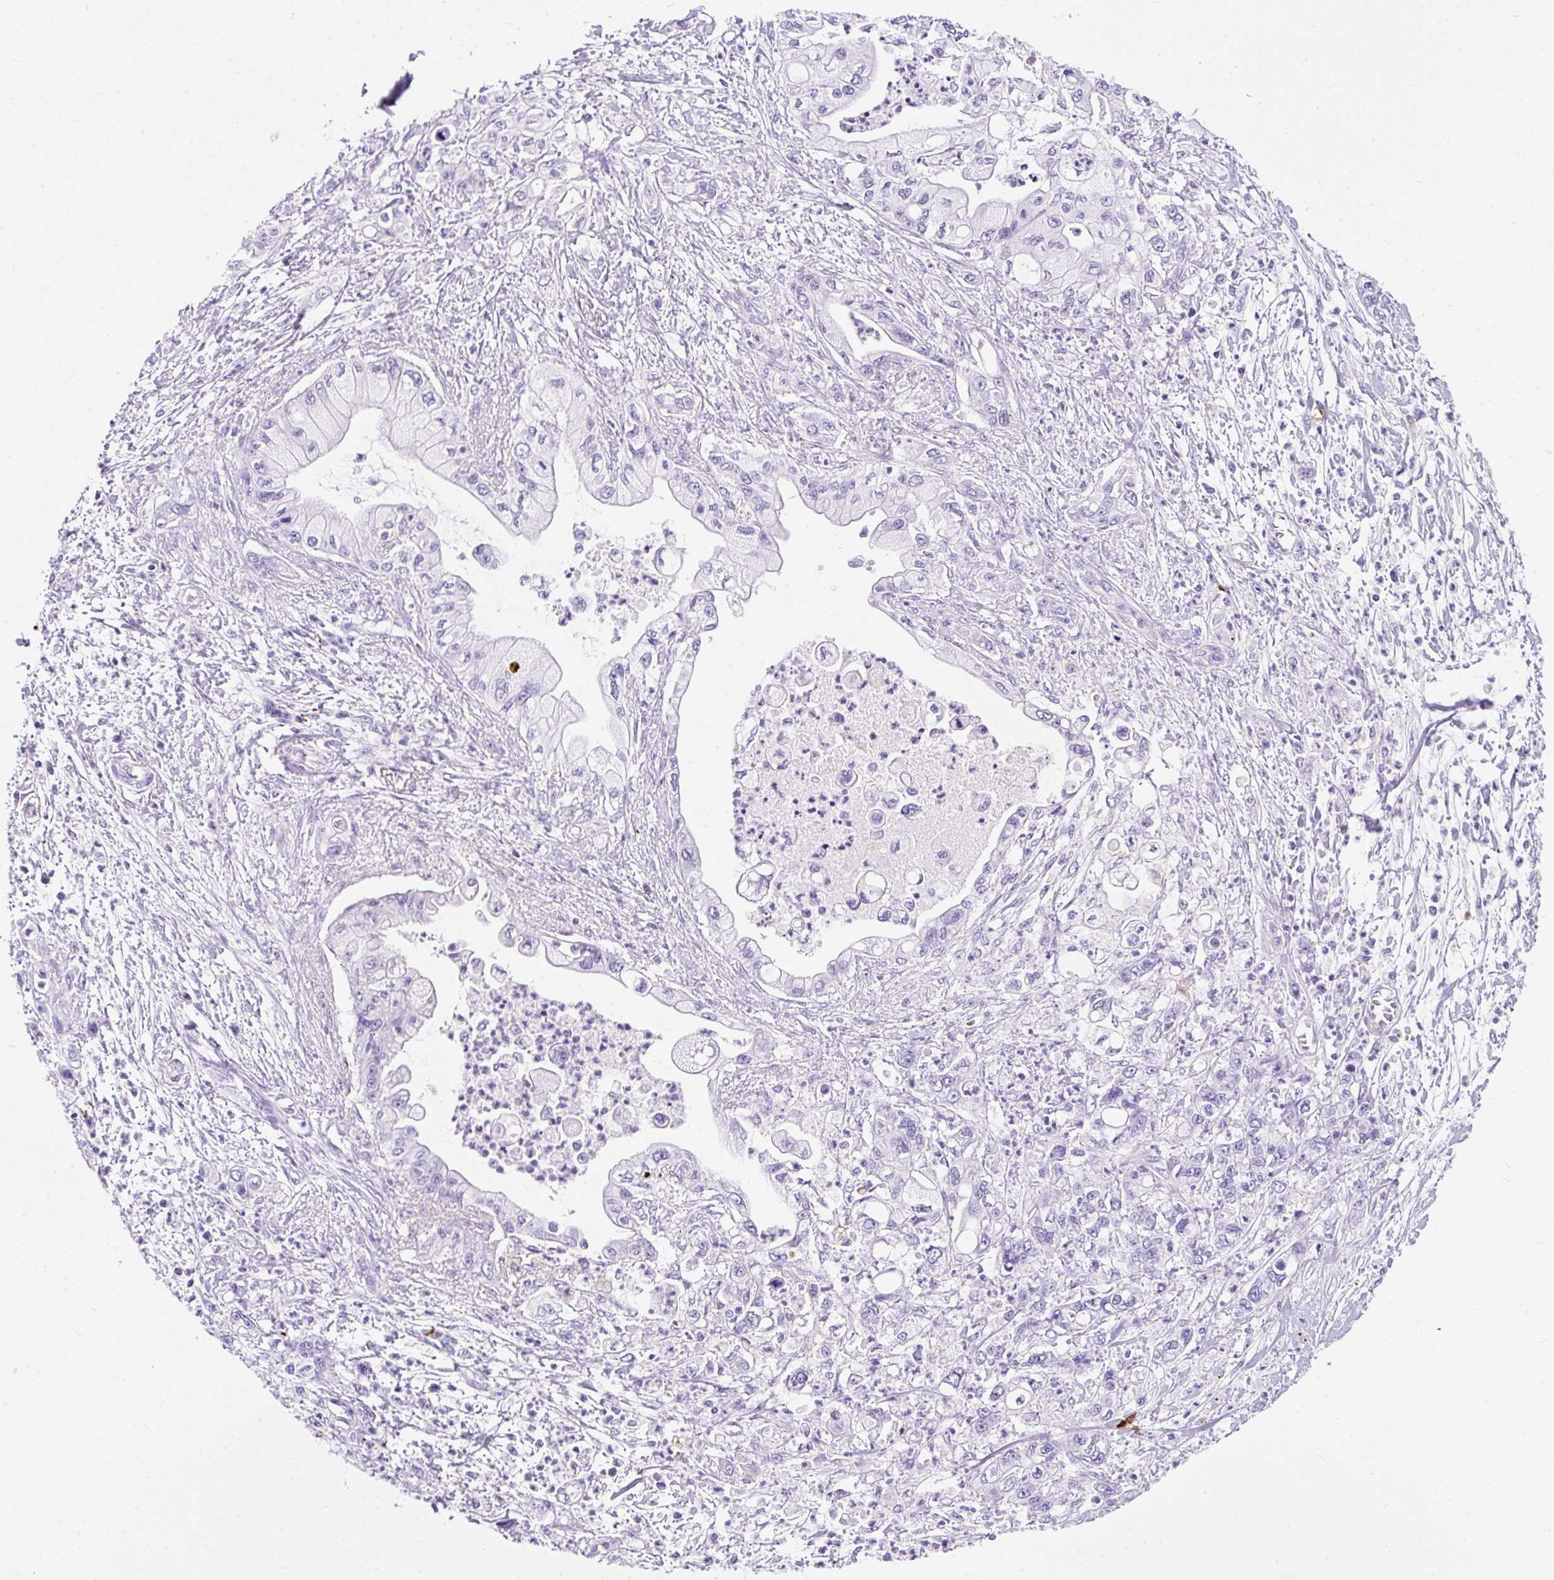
{"staining": {"intensity": "negative", "quantity": "none", "location": "none"}, "tissue": "pancreatic cancer", "cell_type": "Tumor cells", "image_type": "cancer", "snomed": [{"axis": "morphology", "description": "Adenocarcinoma, NOS"}, {"axis": "topography", "description": "Pancreas"}], "caption": "This image is of pancreatic cancer stained with immunohistochemistry to label a protein in brown with the nuclei are counter-stained blue. There is no staining in tumor cells.", "gene": "APOC4-APOC2", "patient": {"sex": "male", "age": 61}}